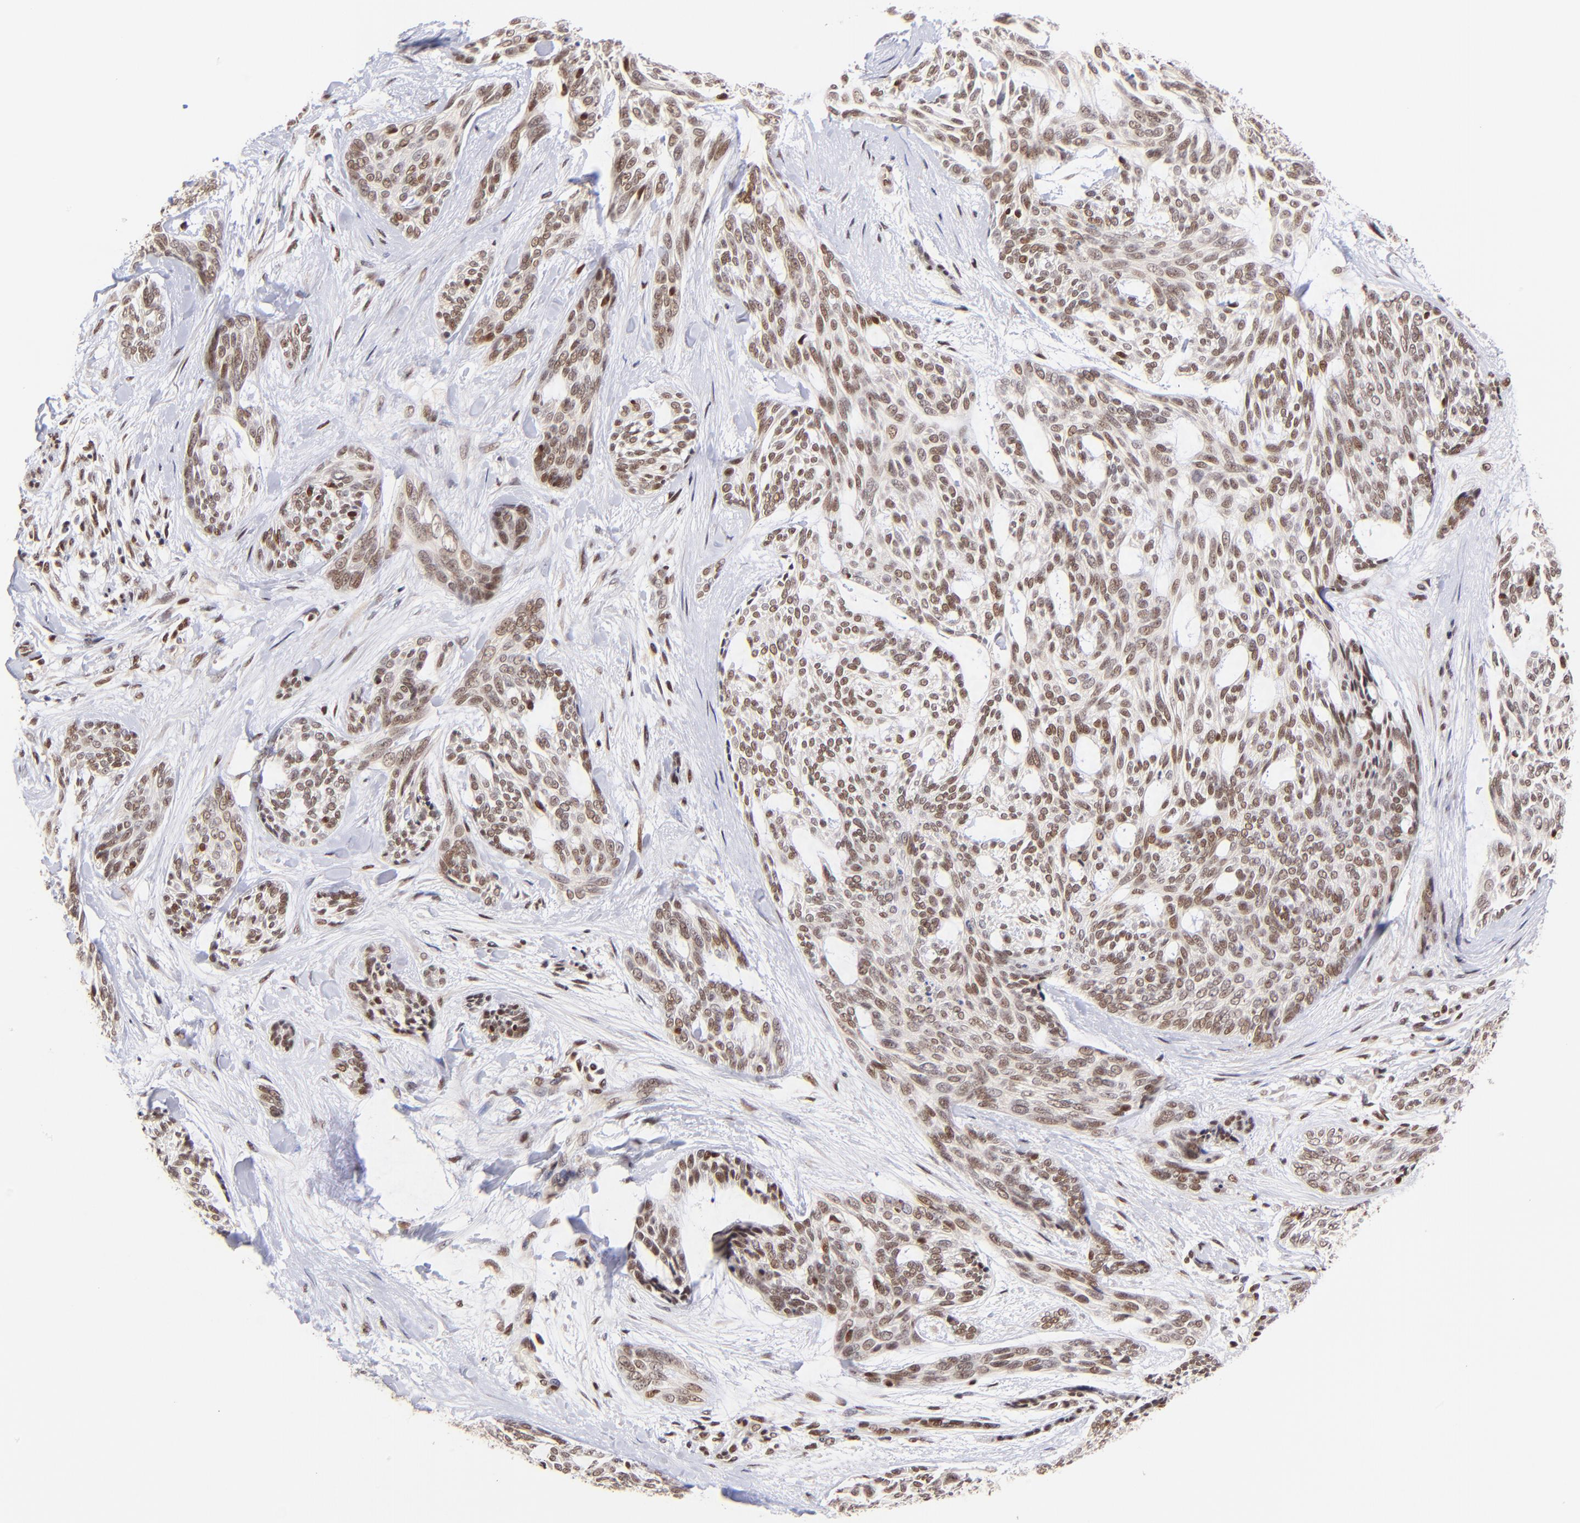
{"staining": {"intensity": "moderate", "quantity": ">75%", "location": "nuclear"}, "tissue": "skin cancer", "cell_type": "Tumor cells", "image_type": "cancer", "snomed": [{"axis": "morphology", "description": "Normal tissue, NOS"}, {"axis": "morphology", "description": "Basal cell carcinoma"}, {"axis": "topography", "description": "Skin"}], "caption": "A brown stain highlights moderate nuclear staining of a protein in skin cancer (basal cell carcinoma) tumor cells.", "gene": "MIDEAS", "patient": {"sex": "female", "age": 71}}